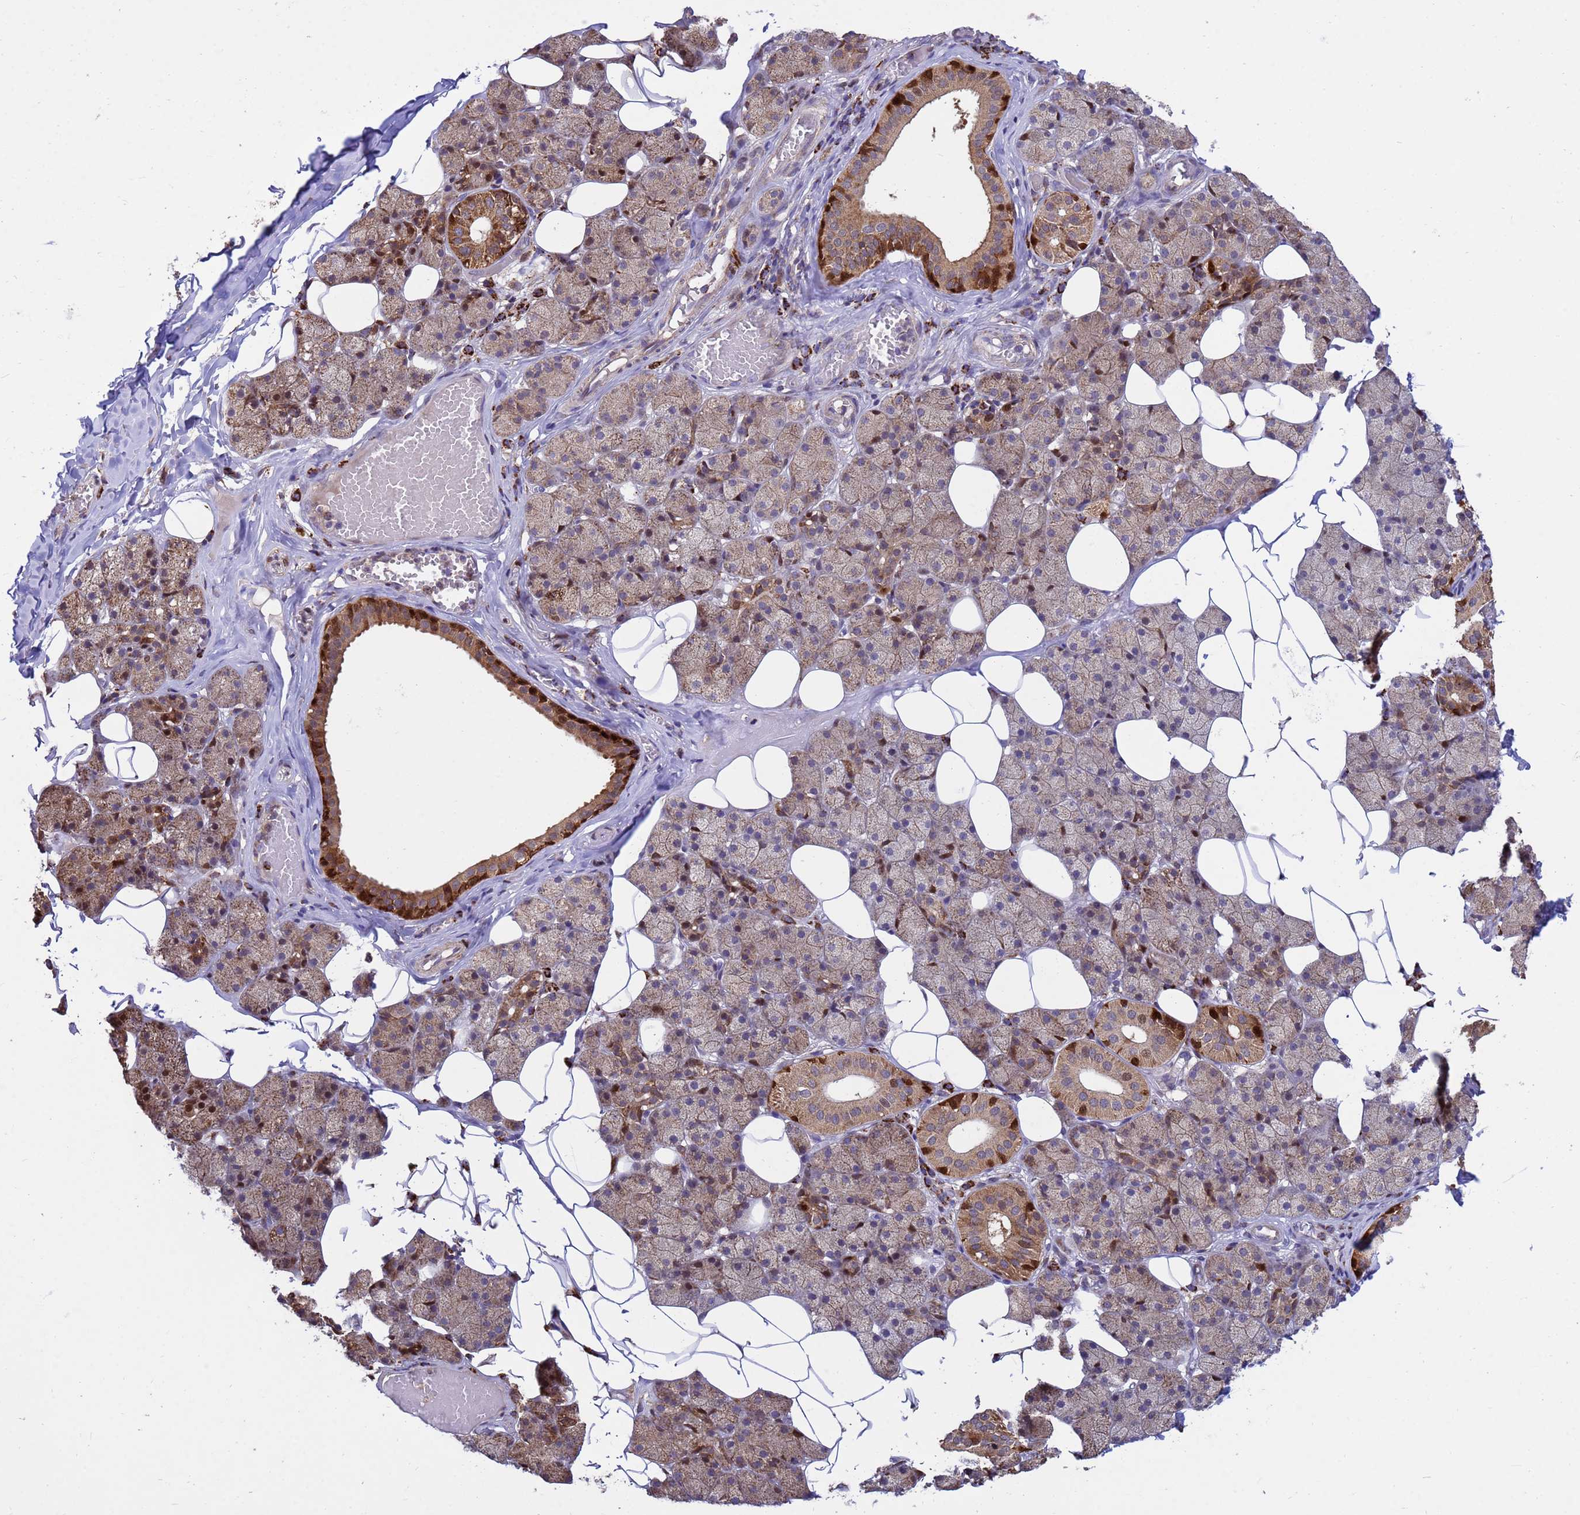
{"staining": {"intensity": "strong", "quantity": "25%-75%", "location": "cytoplasmic/membranous"}, "tissue": "salivary gland", "cell_type": "Glandular cells", "image_type": "normal", "snomed": [{"axis": "morphology", "description": "Normal tissue, NOS"}, {"axis": "topography", "description": "Salivary gland"}], "caption": "Strong cytoplasmic/membranous staining for a protein is present in approximately 25%-75% of glandular cells of unremarkable salivary gland using immunohistochemistry (IHC).", "gene": "TUBGCP3", "patient": {"sex": "female", "age": 33}}